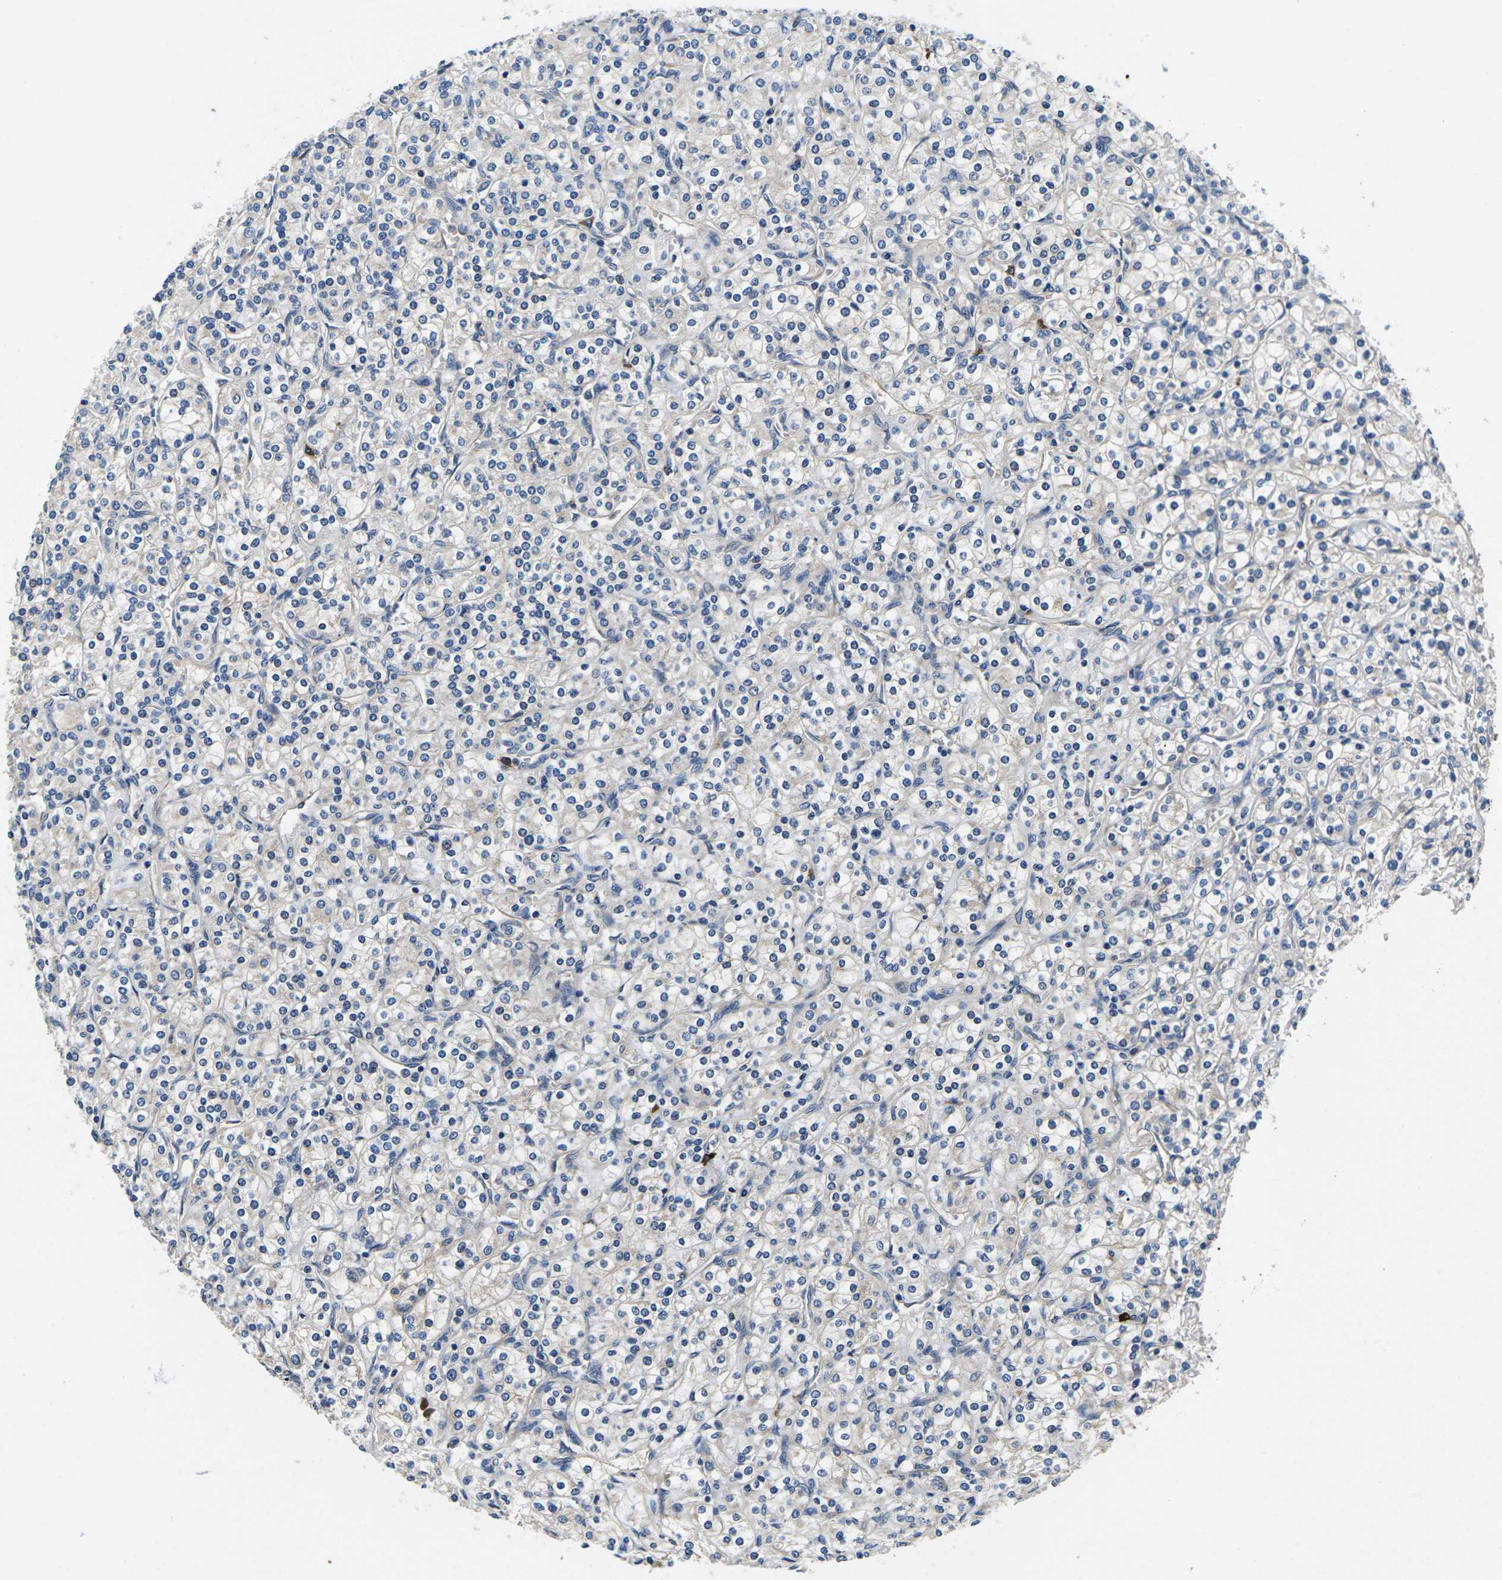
{"staining": {"intensity": "negative", "quantity": "none", "location": "none"}, "tissue": "renal cancer", "cell_type": "Tumor cells", "image_type": "cancer", "snomed": [{"axis": "morphology", "description": "Adenocarcinoma, NOS"}, {"axis": "topography", "description": "Kidney"}], "caption": "Histopathology image shows no significant protein staining in tumor cells of renal cancer.", "gene": "PLCE1", "patient": {"sex": "male", "age": 77}}